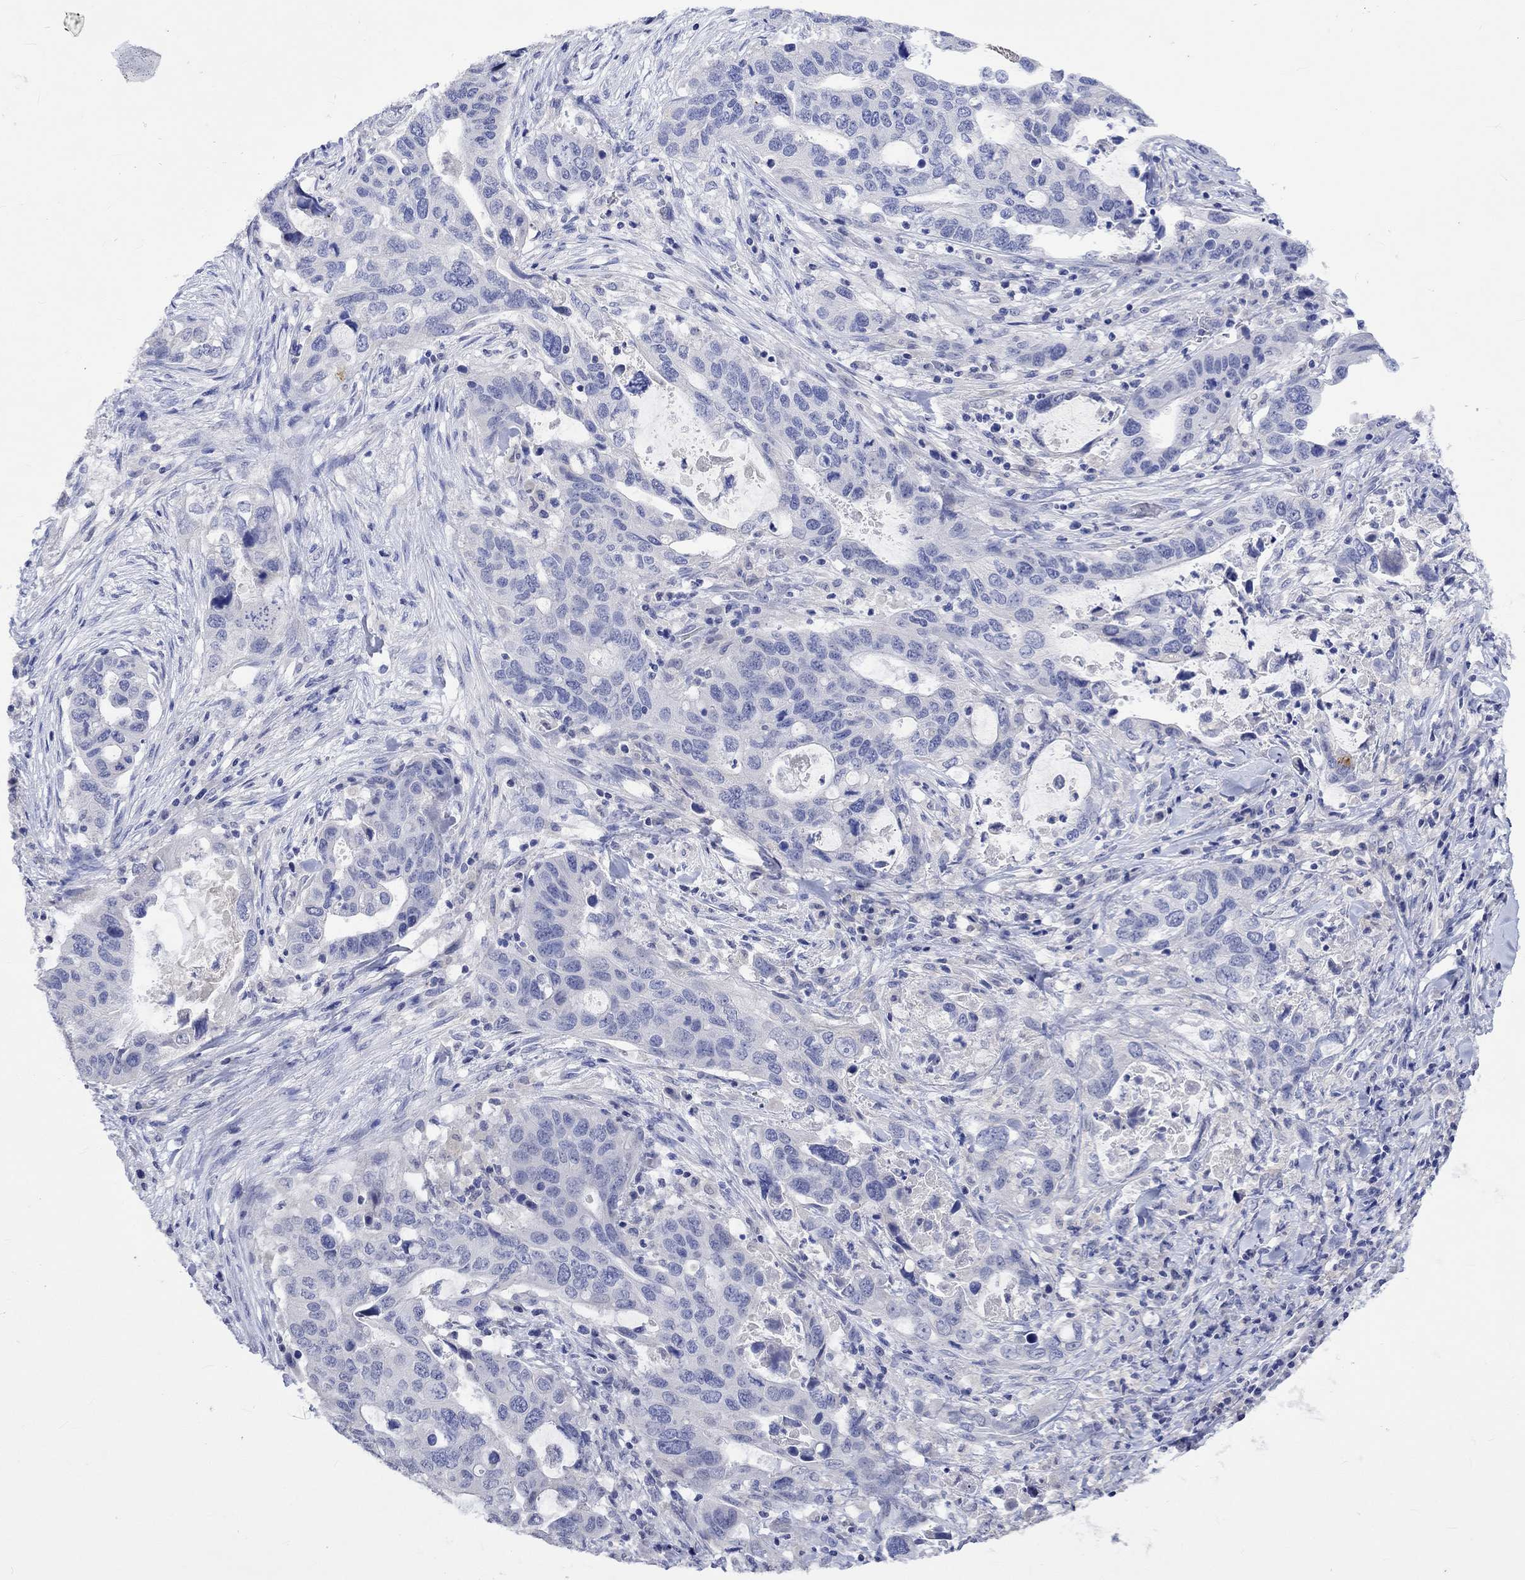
{"staining": {"intensity": "negative", "quantity": "none", "location": "none"}, "tissue": "stomach cancer", "cell_type": "Tumor cells", "image_type": "cancer", "snomed": [{"axis": "morphology", "description": "Adenocarcinoma, NOS"}, {"axis": "topography", "description": "Stomach"}], "caption": "Immunohistochemistry (IHC) of stomach cancer shows no positivity in tumor cells.", "gene": "KLHL35", "patient": {"sex": "male", "age": 54}}